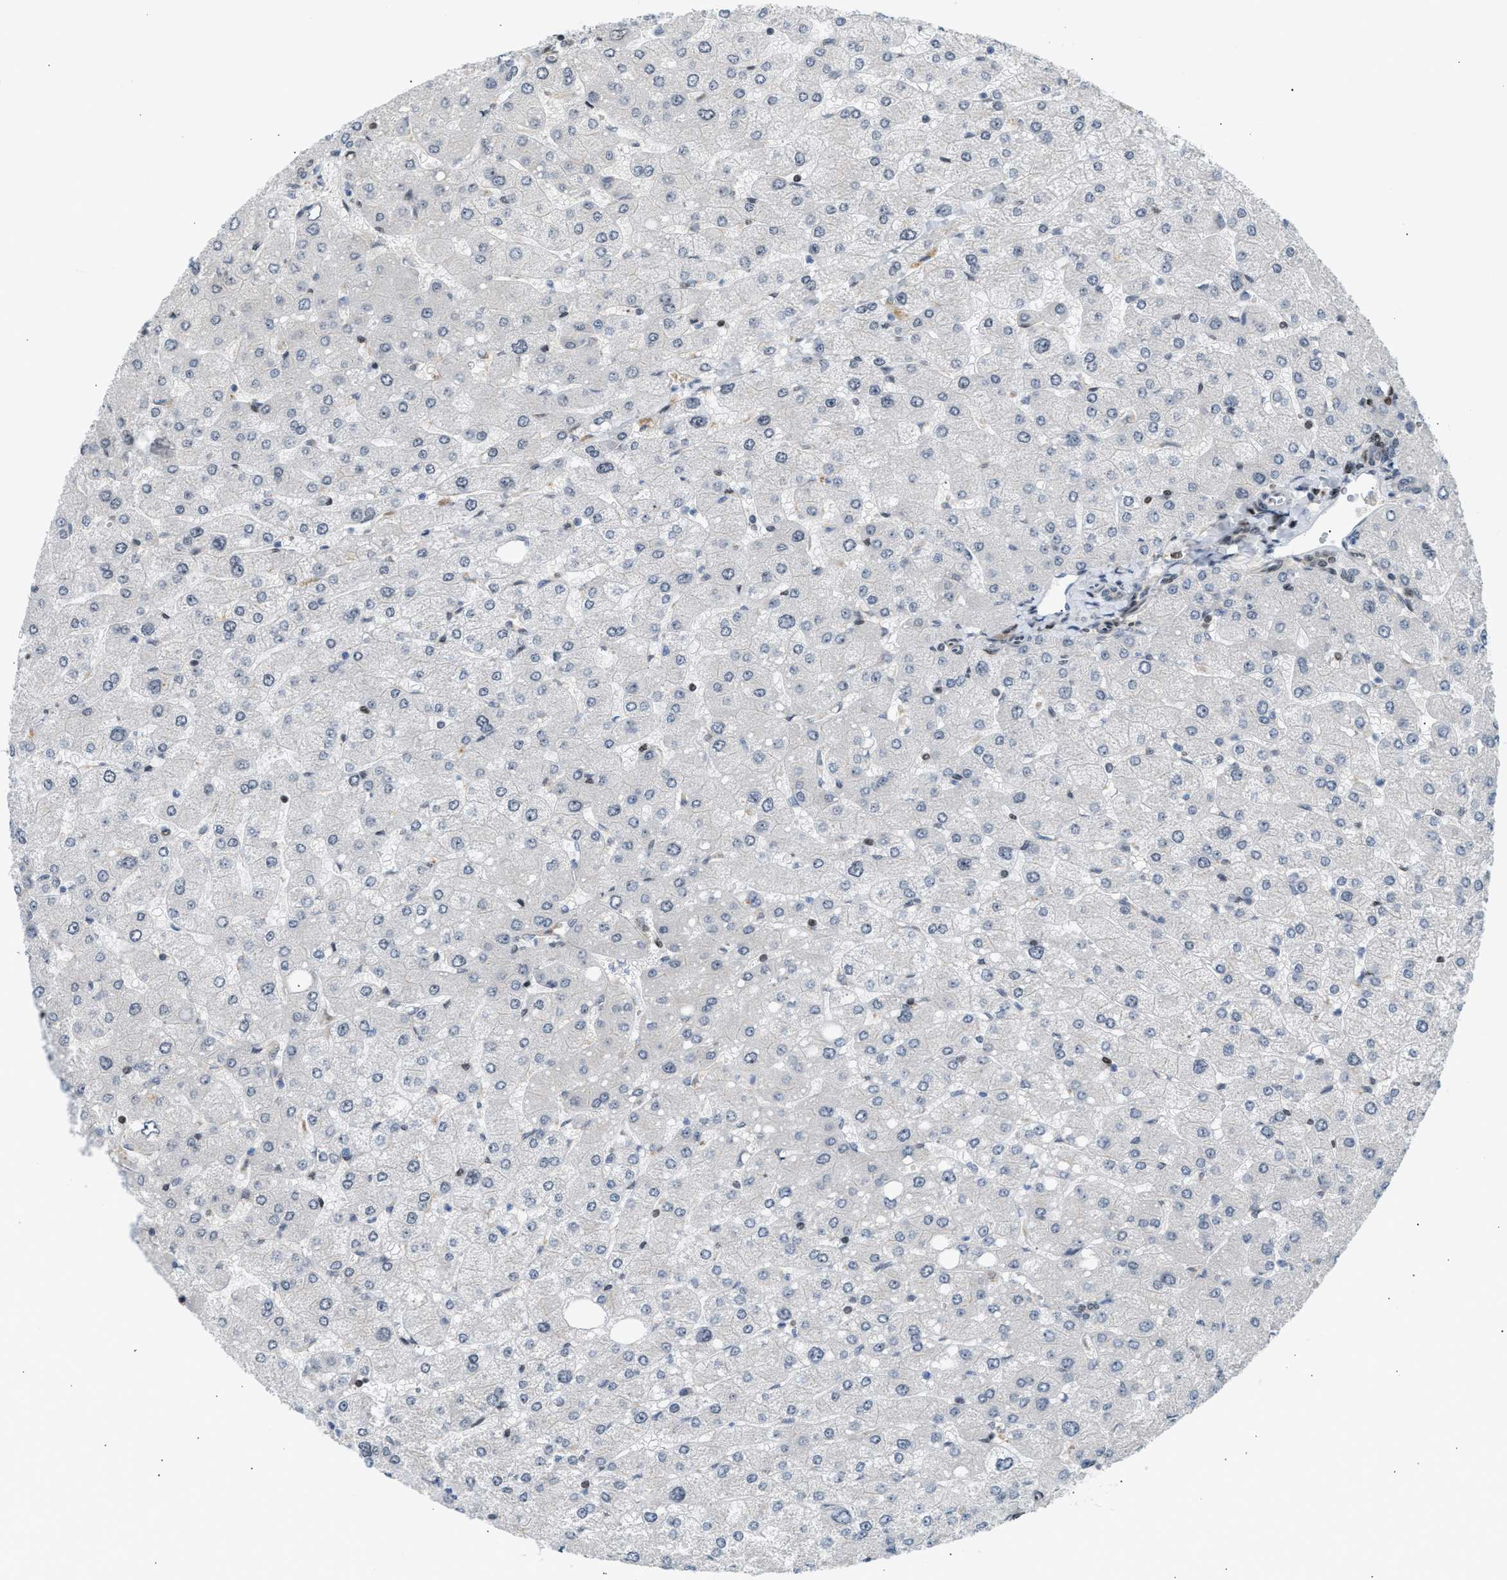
{"staining": {"intensity": "weak", "quantity": ">75%", "location": "nuclear"}, "tissue": "liver", "cell_type": "Cholangiocytes", "image_type": "normal", "snomed": [{"axis": "morphology", "description": "Normal tissue, NOS"}, {"axis": "topography", "description": "Liver"}], "caption": "DAB (3,3'-diaminobenzidine) immunohistochemical staining of benign human liver shows weak nuclear protein staining in approximately >75% of cholangiocytes.", "gene": "NPS", "patient": {"sex": "male", "age": 55}}